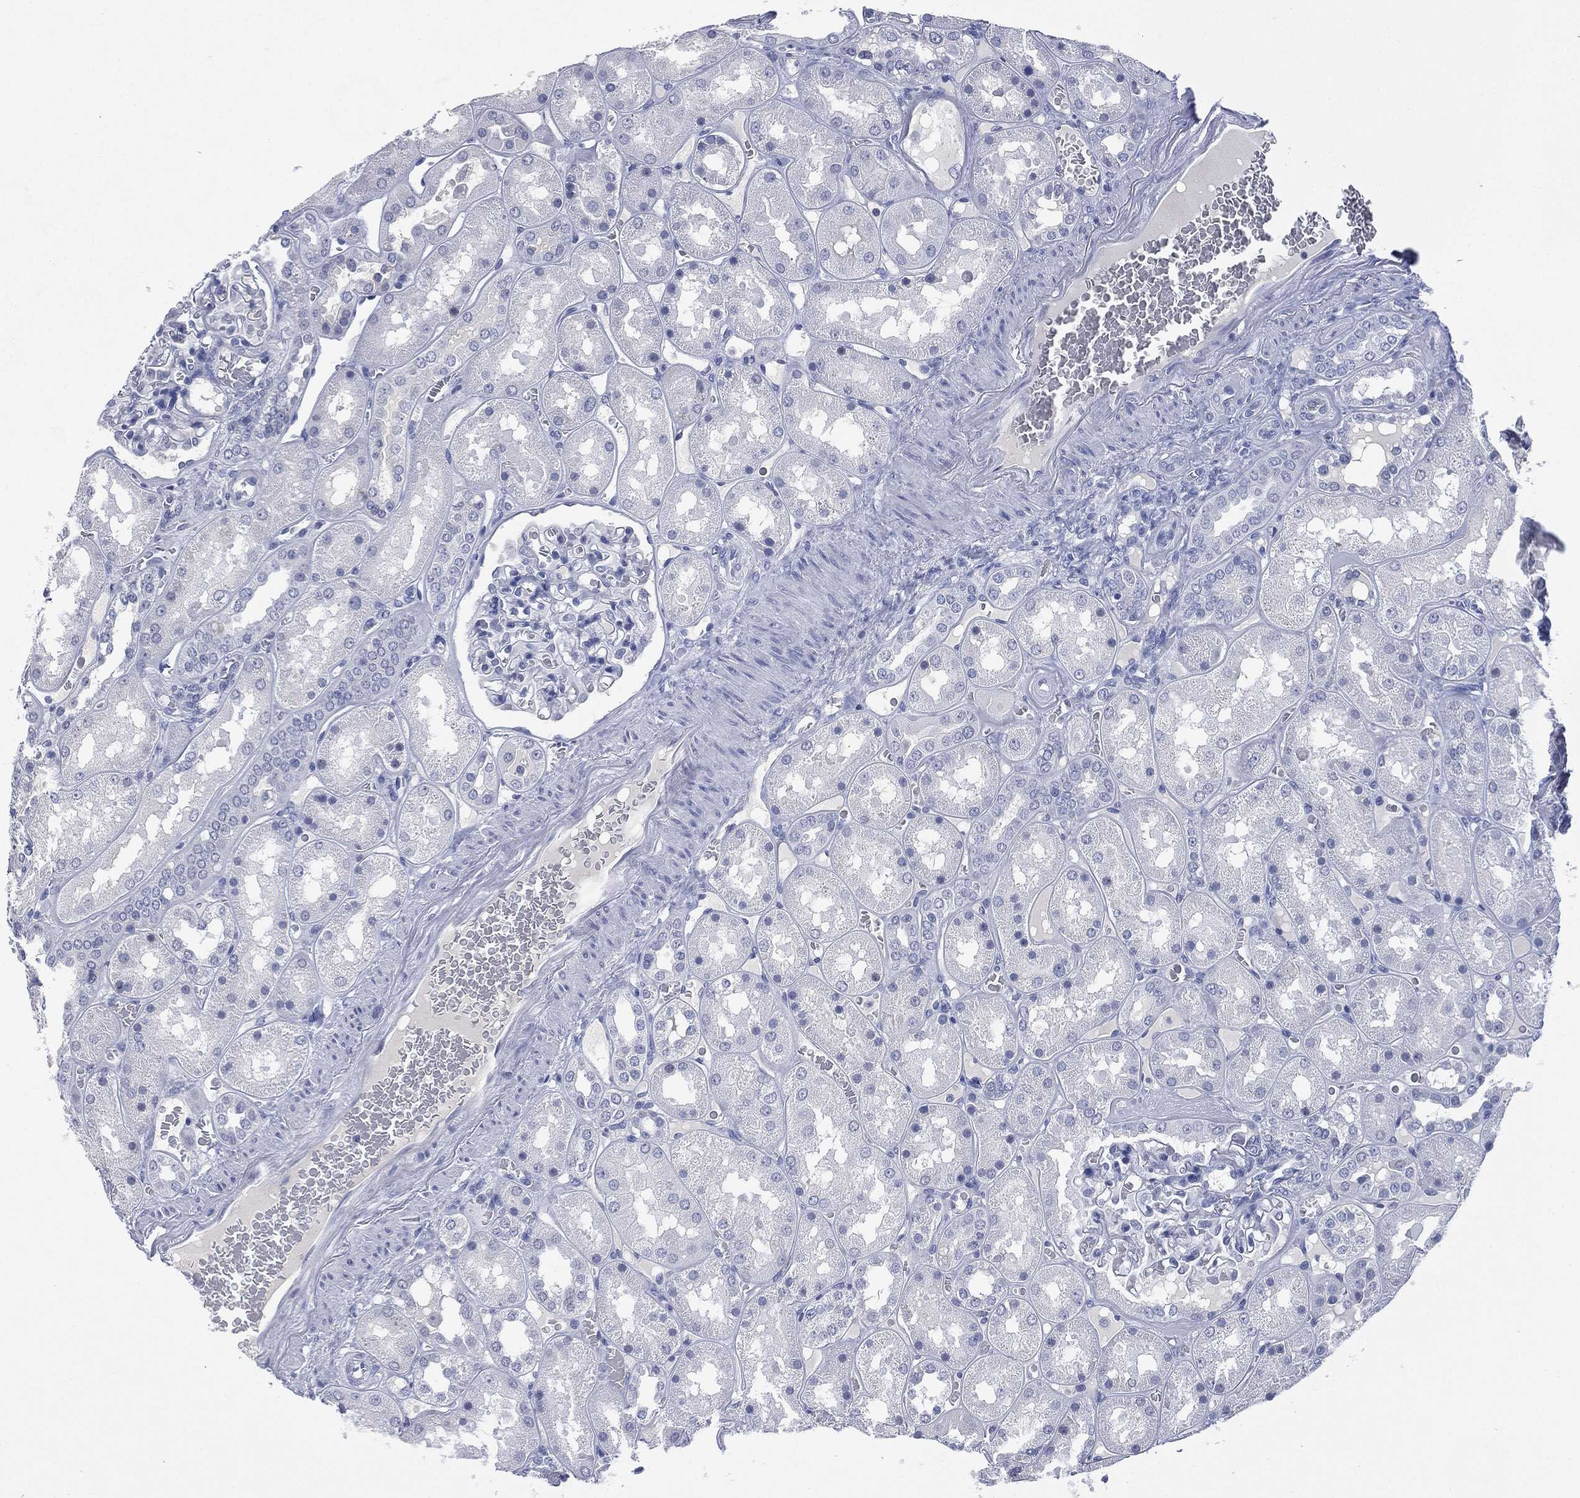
{"staining": {"intensity": "negative", "quantity": "none", "location": "none"}, "tissue": "kidney", "cell_type": "Cells in glomeruli", "image_type": "normal", "snomed": [{"axis": "morphology", "description": "Normal tissue, NOS"}, {"axis": "topography", "description": "Kidney"}], "caption": "Protein analysis of benign kidney demonstrates no significant expression in cells in glomeruli.", "gene": "MUC16", "patient": {"sex": "male", "age": 73}}